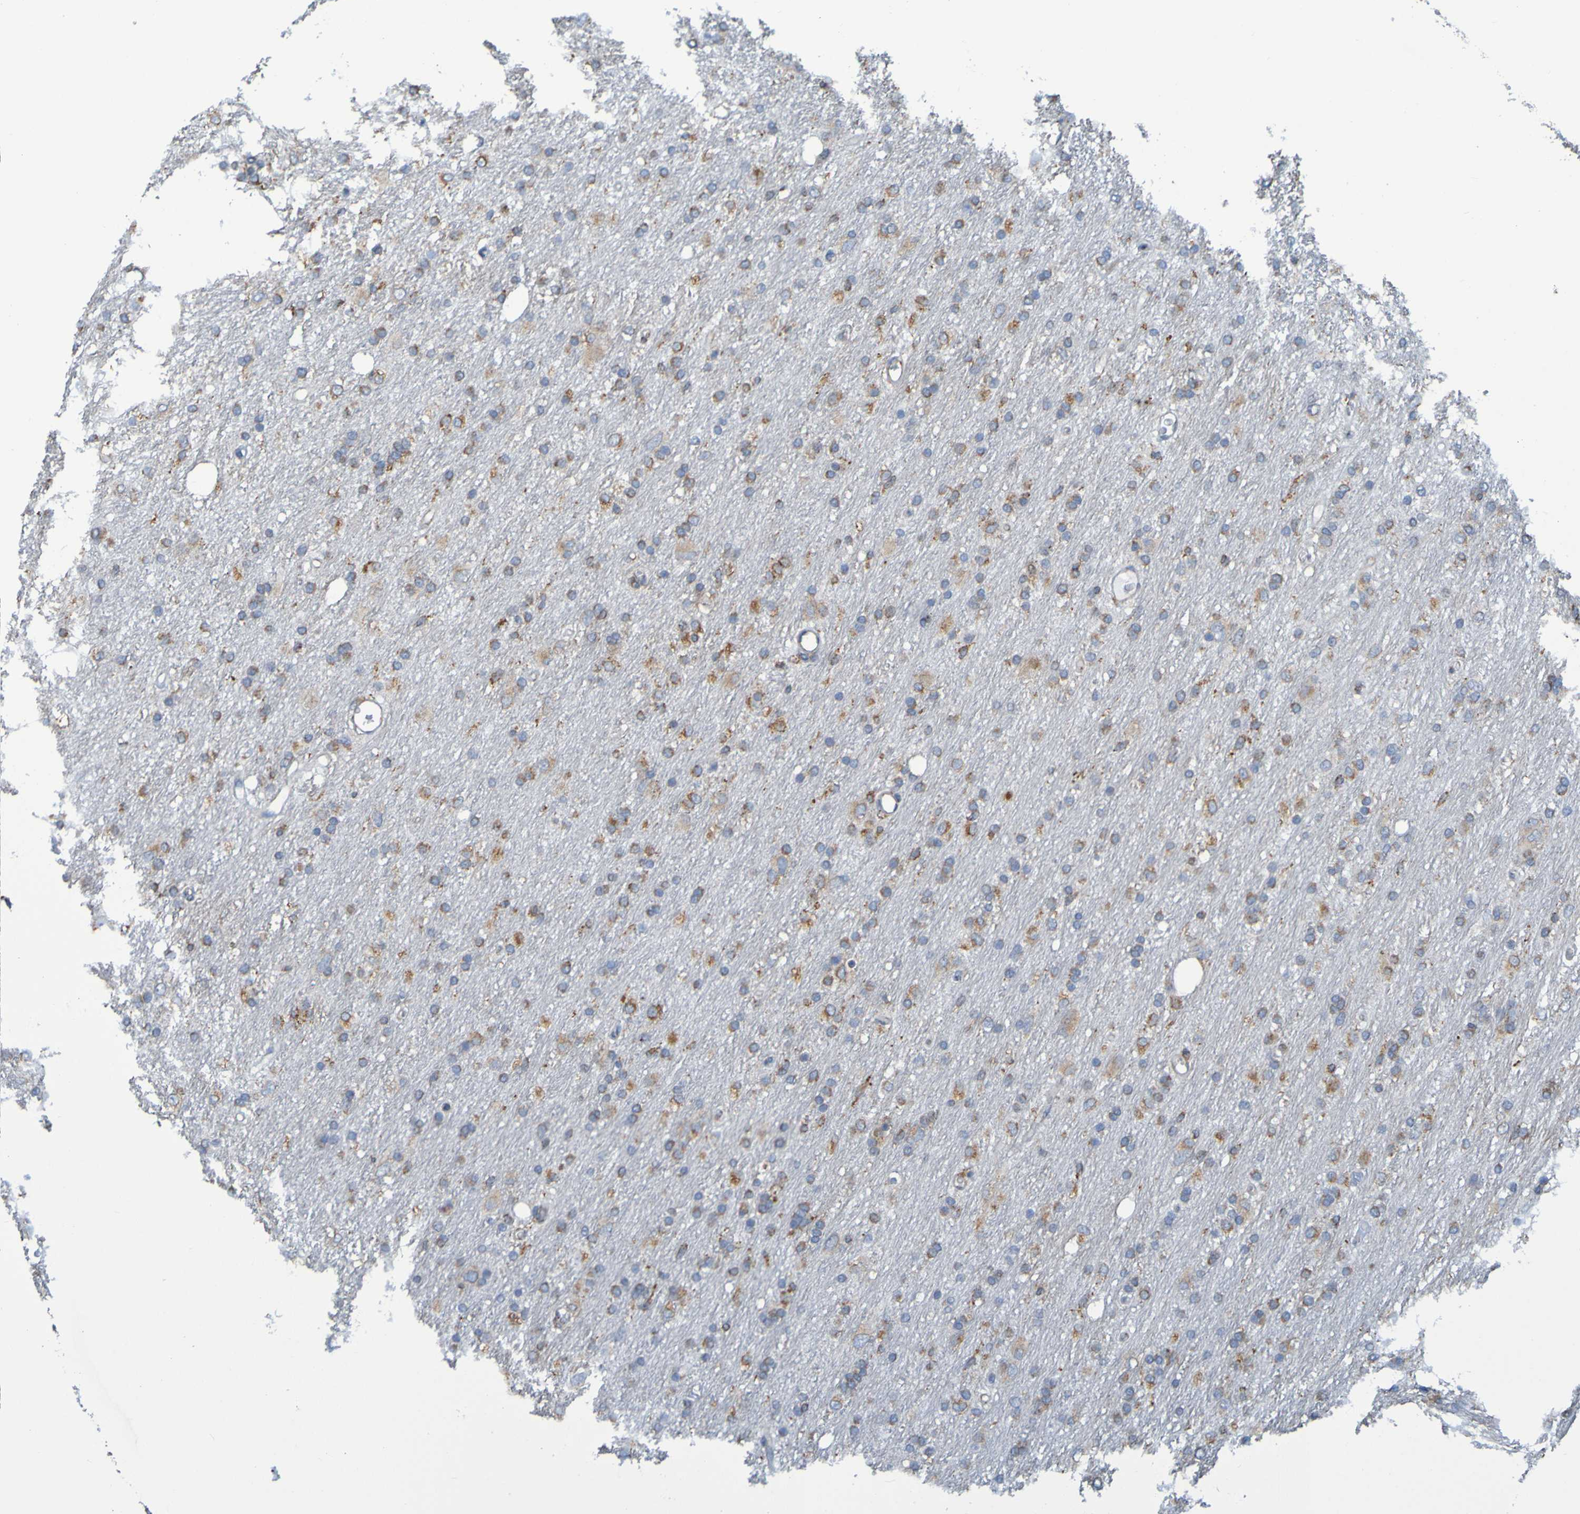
{"staining": {"intensity": "weak", "quantity": "25%-75%", "location": "cytoplasmic/membranous"}, "tissue": "glioma", "cell_type": "Tumor cells", "image_type": "cancer", "snomed": [{"axis": "morphology", "description": "Glioma, malignant, Low grade"}, {"axis": "topography", "description": "Brain"}], "caption": "Malignant glioma (low-grade) stained with immunohistochemistry exhibits weak cytoplasmic/membranous expression in approximately 25%-75% of tumor cells.", "gene": "SSR1", "patient": {"sex": "male", "age": 77}}